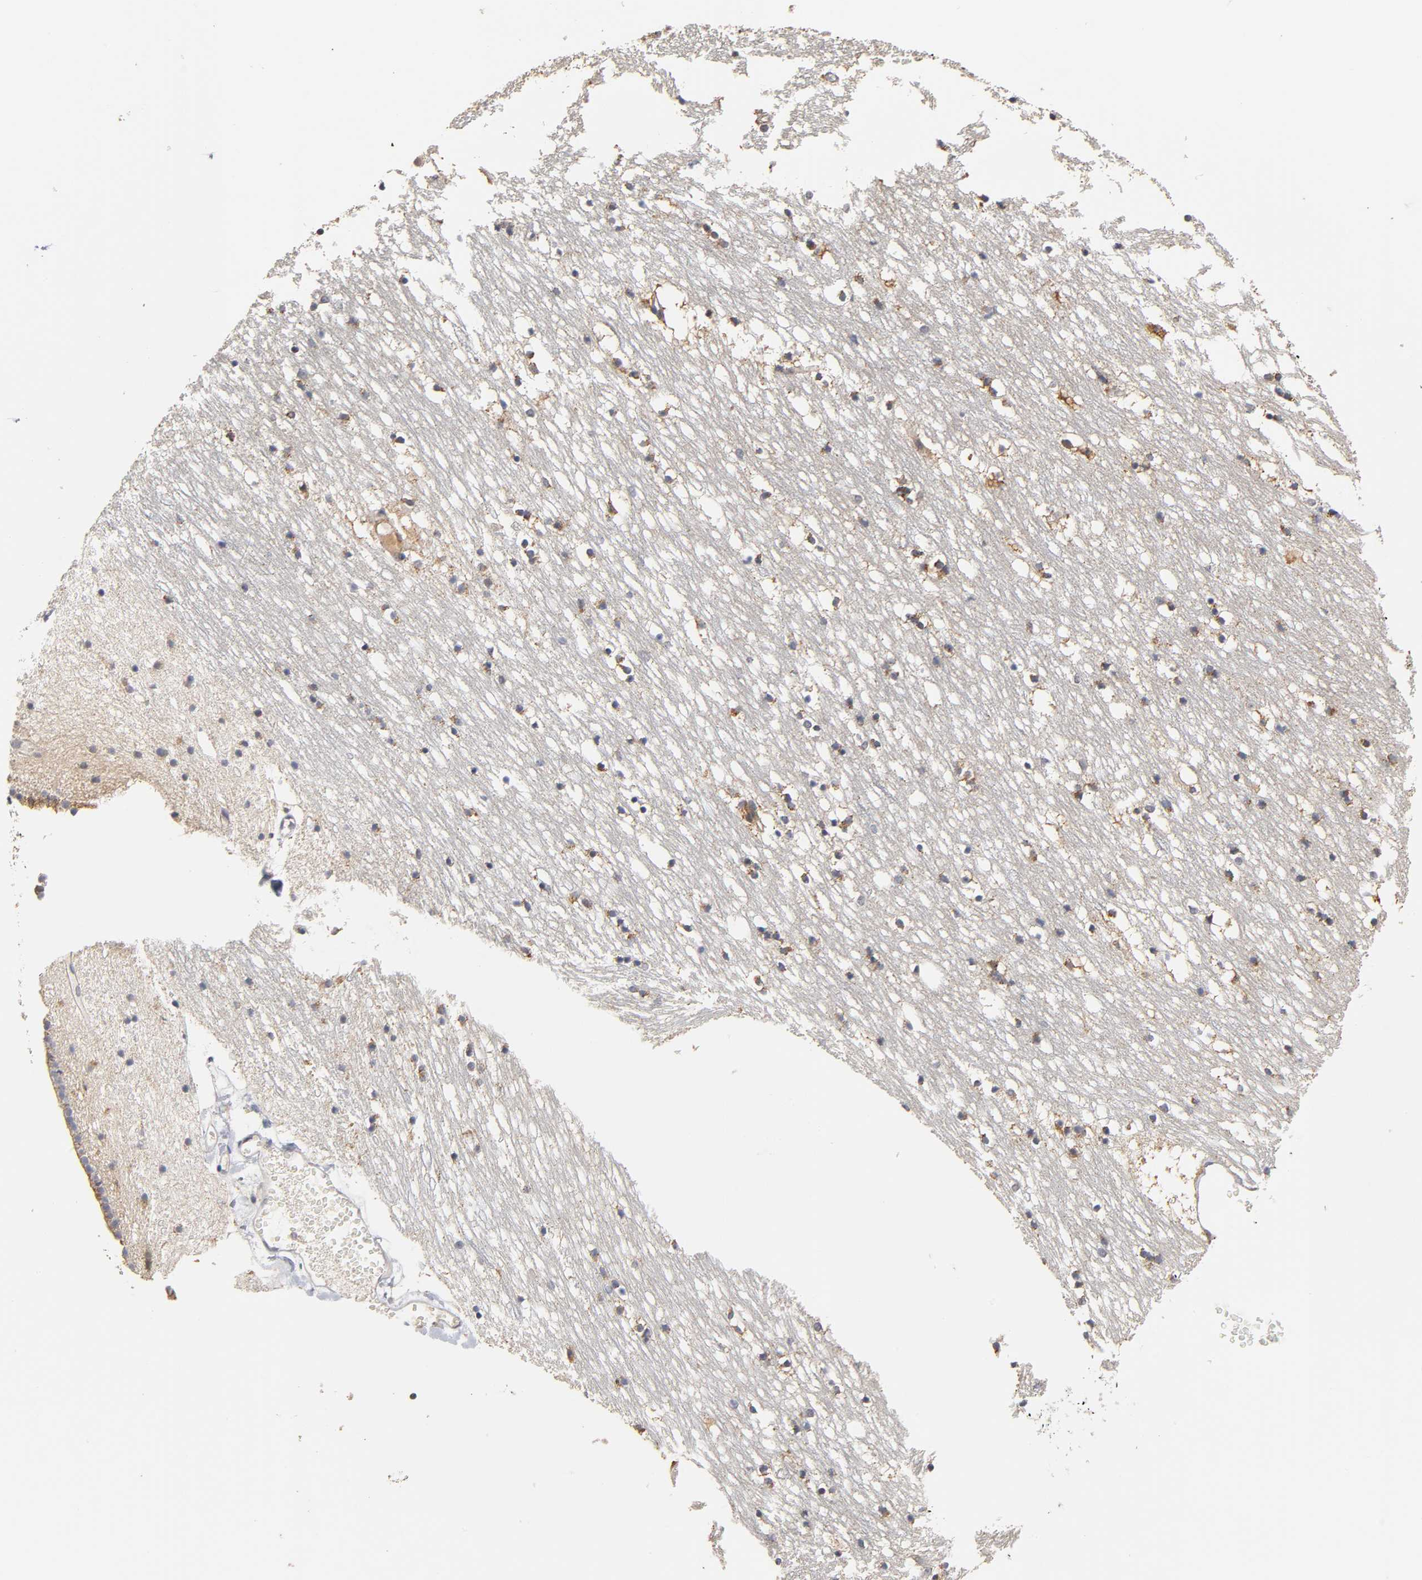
{"staining": {"intensity": "moderate", "quantity": "25%-75%", "location": "cytoplasmic/membranous"}, "tissue": "caudate", "cell_type": "Glial cells", "image_type": "normal", "snomed": [{"axis": "morphology", "description": "Normal tissue, NOS"}, {"axis": "topography", "description": "Lateral ventricle wall"}], "caption": "Glial cells reveal medium levels of moderate cytoplasmic/membranous expression in approximately 25%-75% of cells in unremarkable human caudate.", "gene": "GSTZ1", "patient": {"sex": "male", "age": 45}}